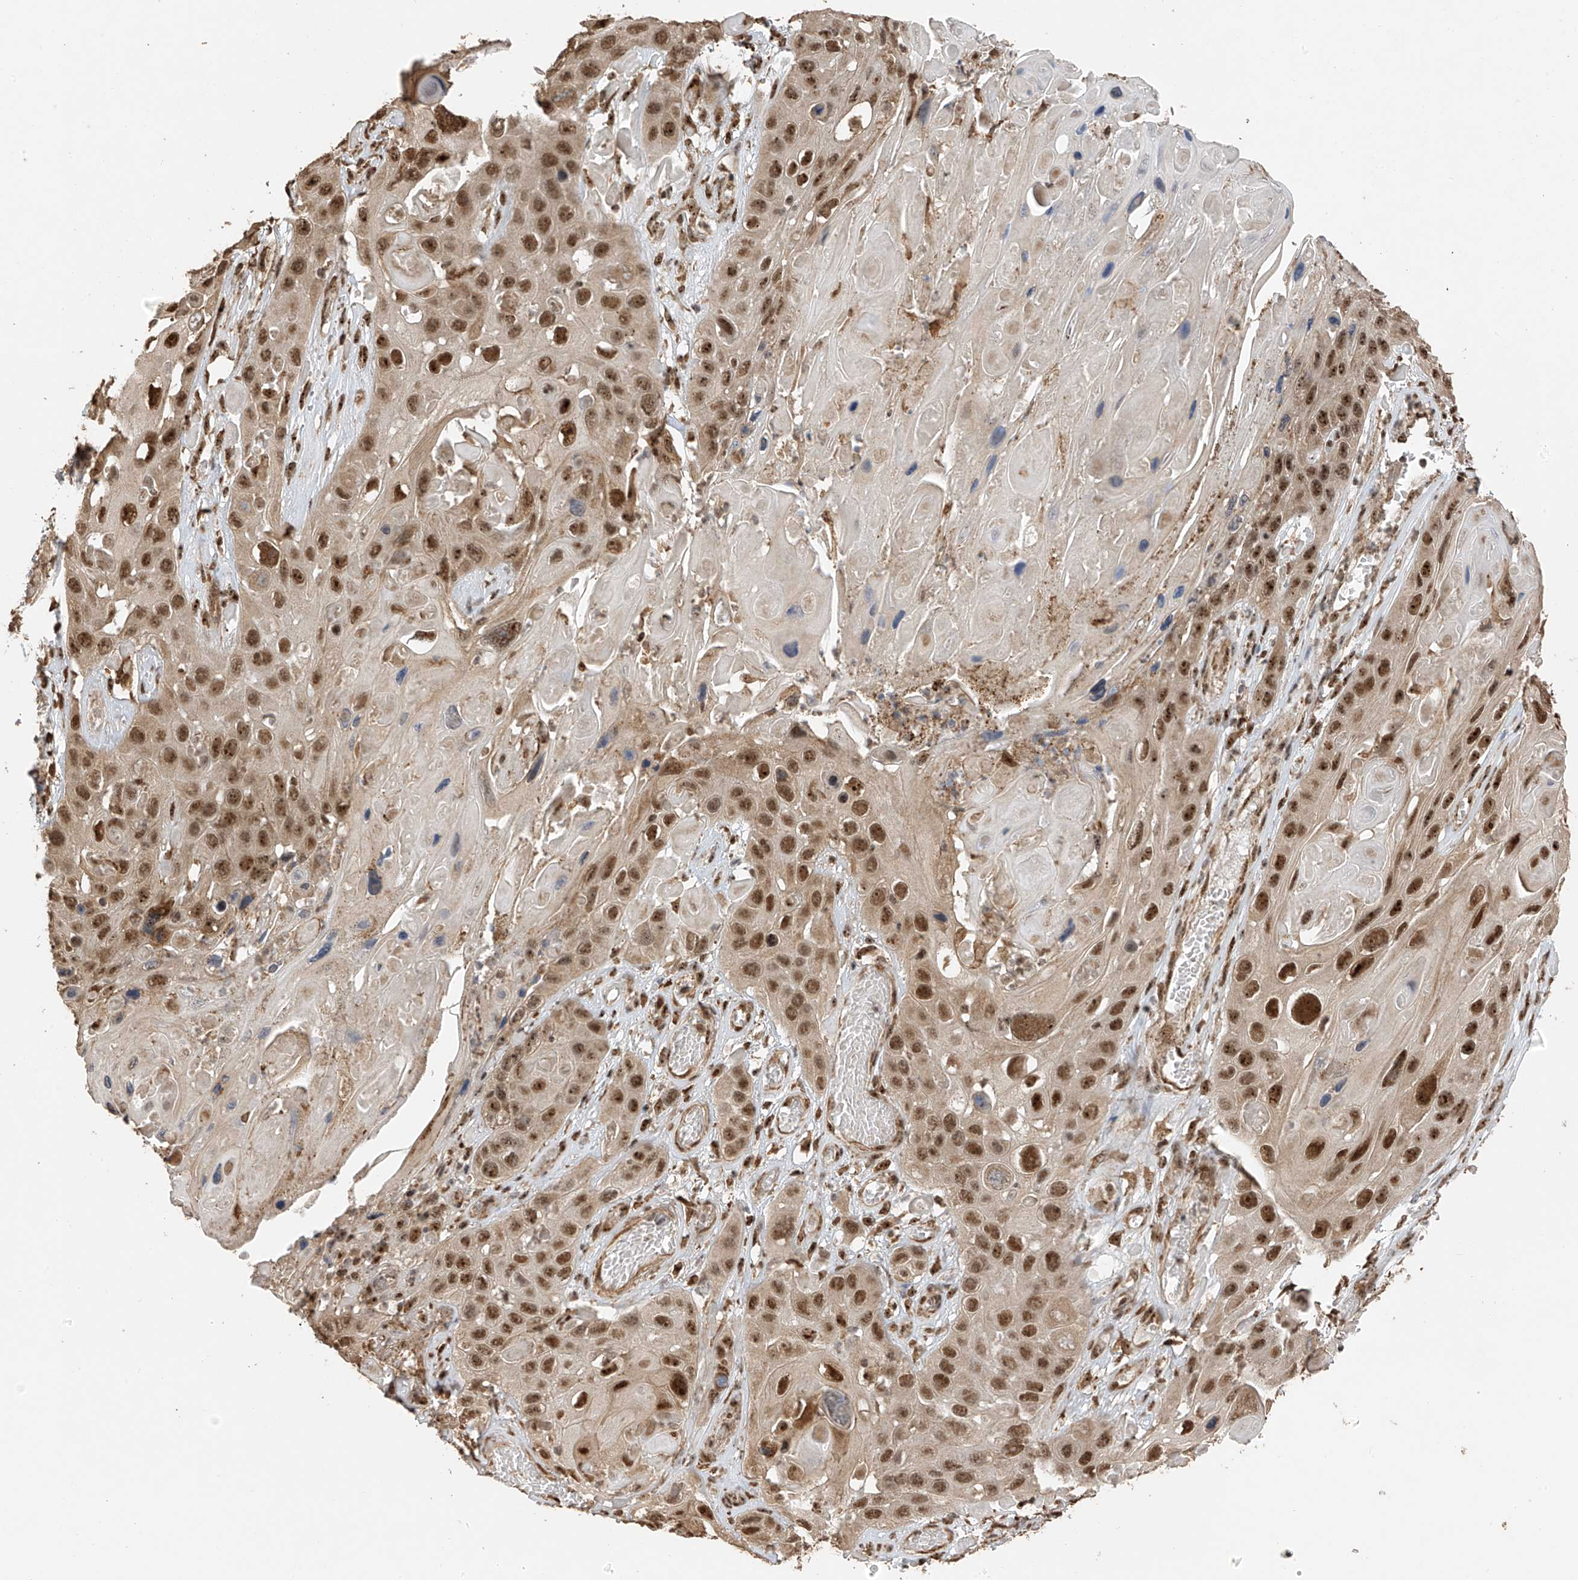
{"staining": {"intensity": "strong", "quantity": ">75%", "location": "nuclear"}, "tissue": "skin cancer", "cell_type": "Tumor cells", "image_type": "cancer", "snomed": [{"axis": "morphology", "description": "Squamous cell carcinoma, NOS"}, {"axis": "topography", "description": "Skin"}], "caption": "Skin cancer stained with immunohistochemistry (IHC) reveals strong nuclear positivity in approximately >75% of tumor cells. (Brightfield microscopy of DAB IHC at high magnification).", "gene": "ERLEC1", "patient": {"sex": "male", "age": 55}}